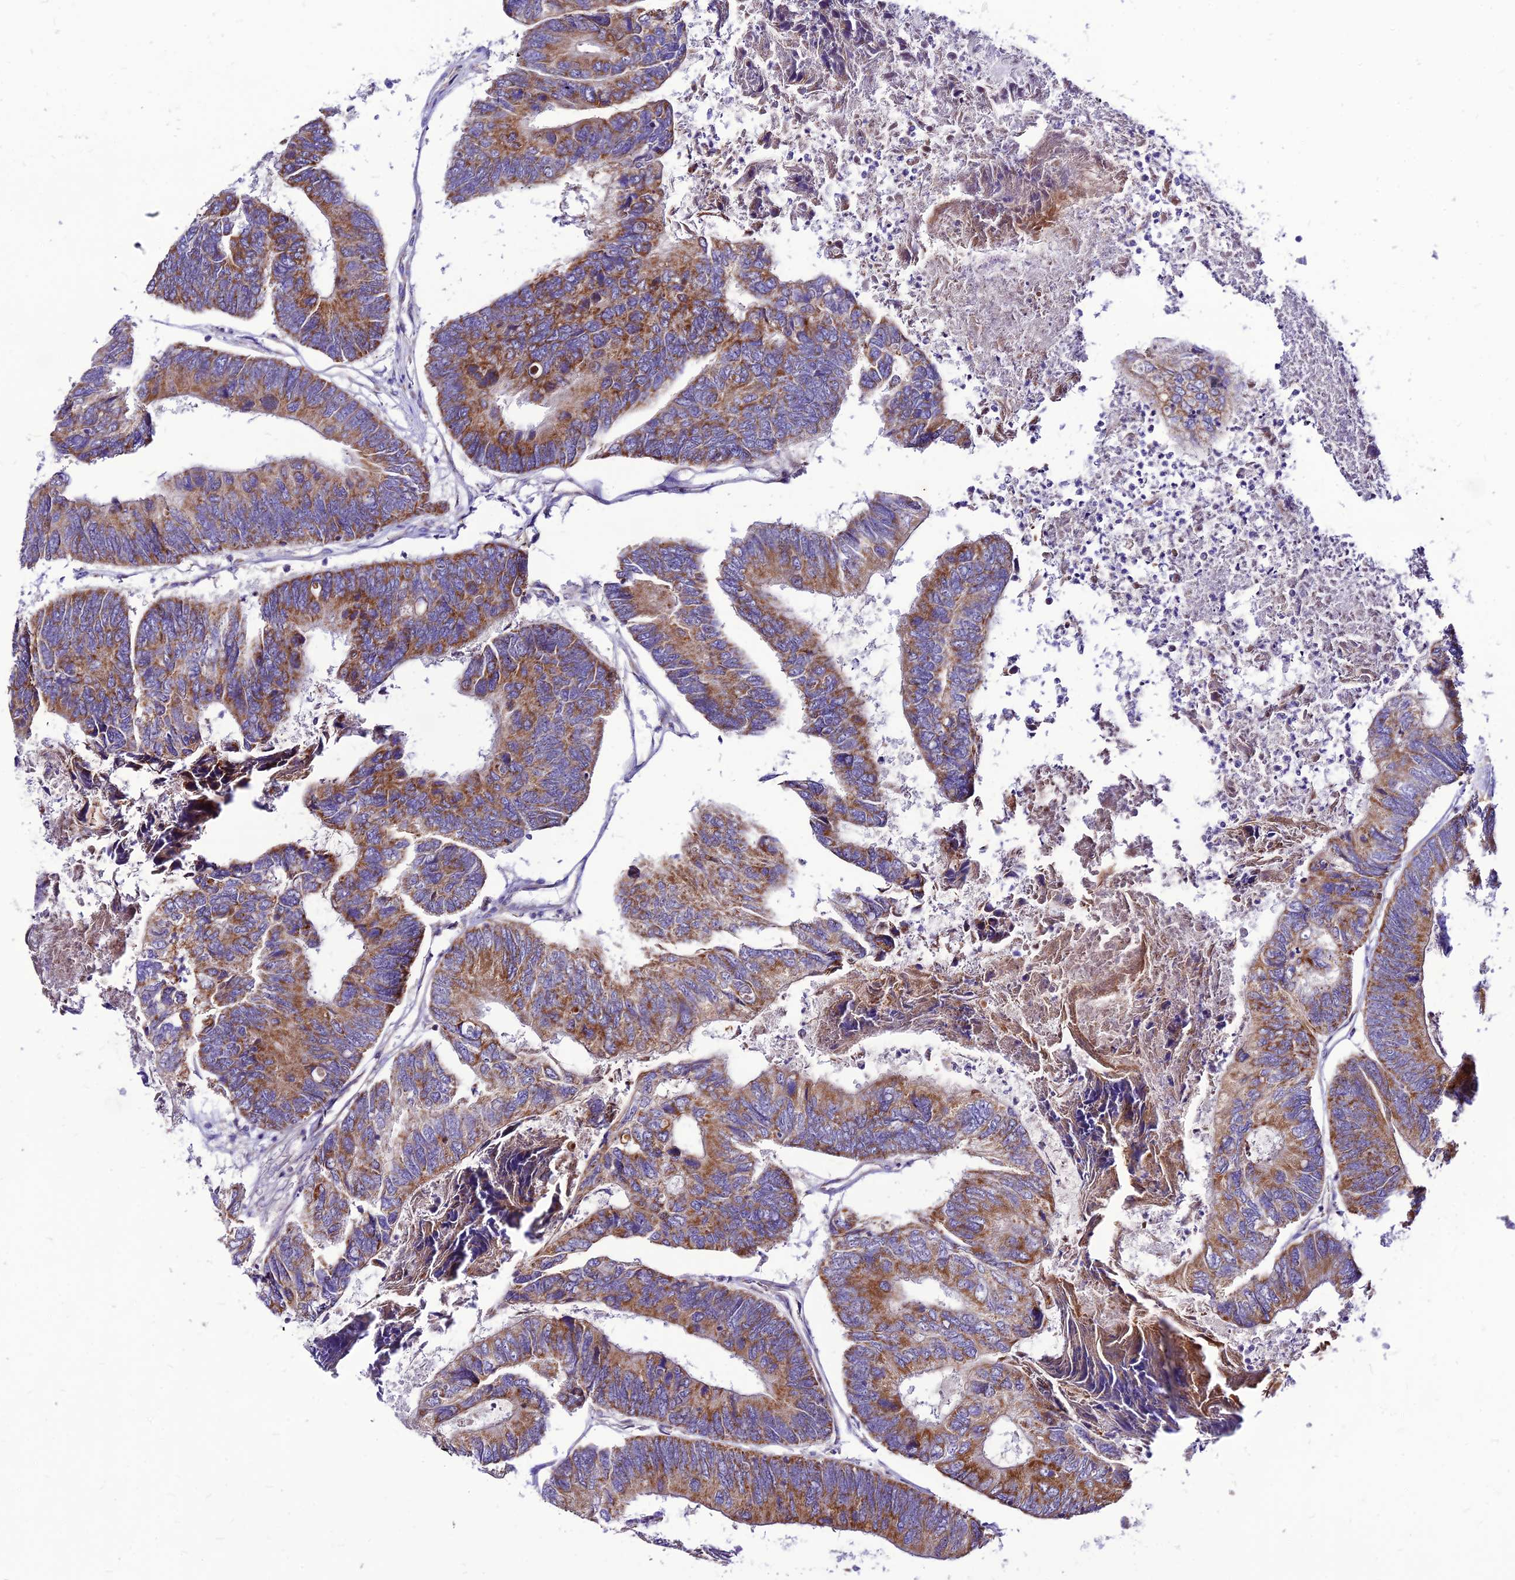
{"staining": {"intensity": "moderate", "quantity": ">75%", "location": "cytoplasmic/membranous"}, "tissue": "colorectal cancer", "cell_type": "Tumor cells", "image_type": "cancer", "snomed": [{"axis": "morphology", "description": "Adenocarcinoma, NOS"}, {"axis": "topography", "description": "Colon"}], "caption": "Immunohistochemistry (IHC) of human colorectal cancer (adenocarcinoma) shows medium levels of moderate cytoplasmic/membranous staining in approximately >75% of tumor cells. Nuclei are stained in blue.", "gene": "ECI1", "patient": {"sex": "female", "age": 67}}